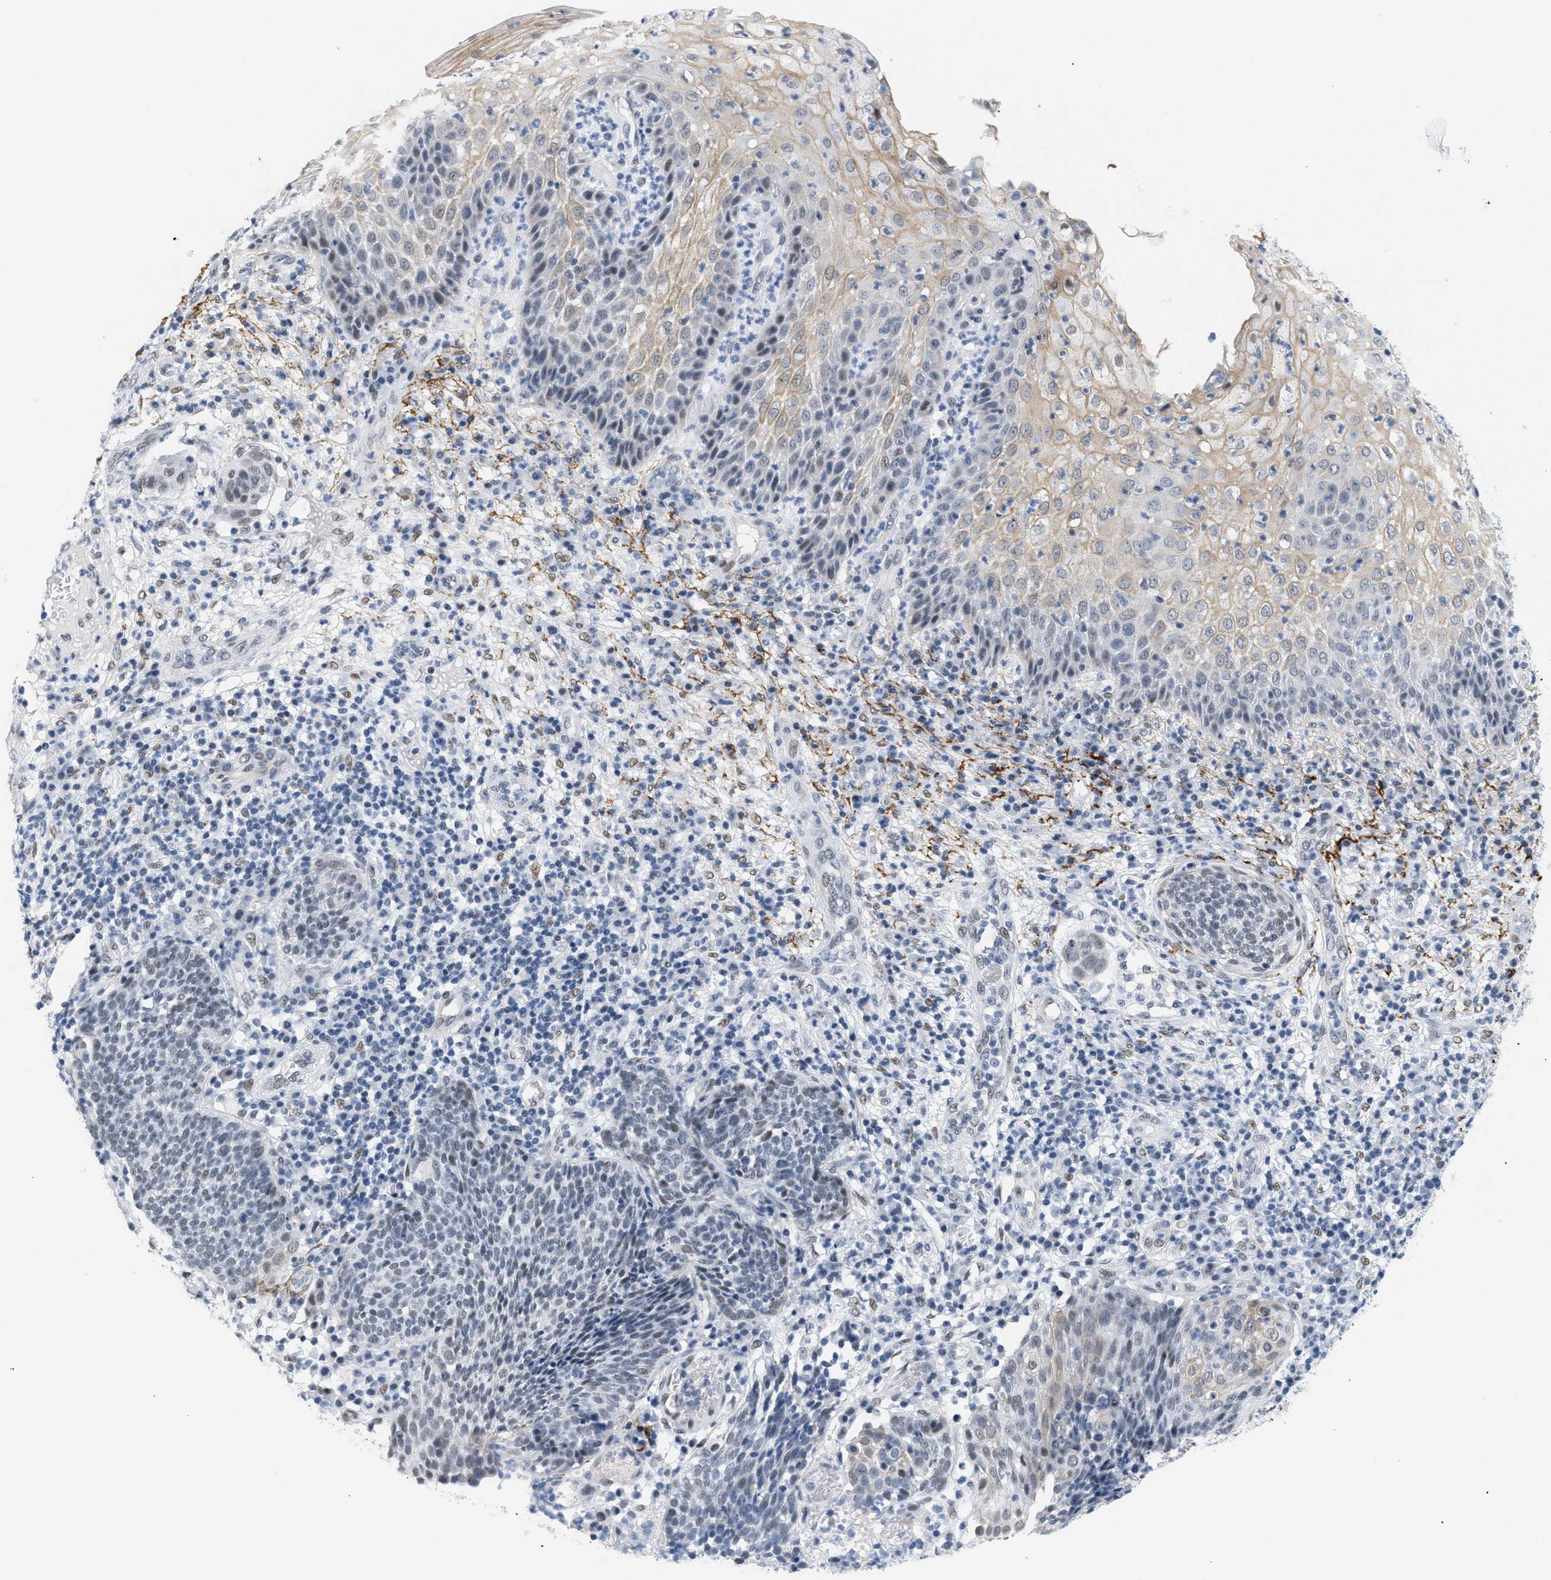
{"staining": {"intensity": "weak", "quantity": "<25%", "location": "cytoplasmic/membranous"}, "tissue": "cervical cancer", "cell_type": "Tumor cells", "image_type": "cancer", "snomed": [{"axis": "morphology", "description": "Squamous cell carcinoma, NOS"}, {"axis": "topography", "description": "Cervix"}], "caption": "High magnification brightfield microscopy of cervical squamous cell carcinoma stained with DAB (brown) and counterstained with hematoxylin (blue): tumor cells show no significant expression.", "gene": "ELN", "patient": {"sex": "female", "age": 34}}